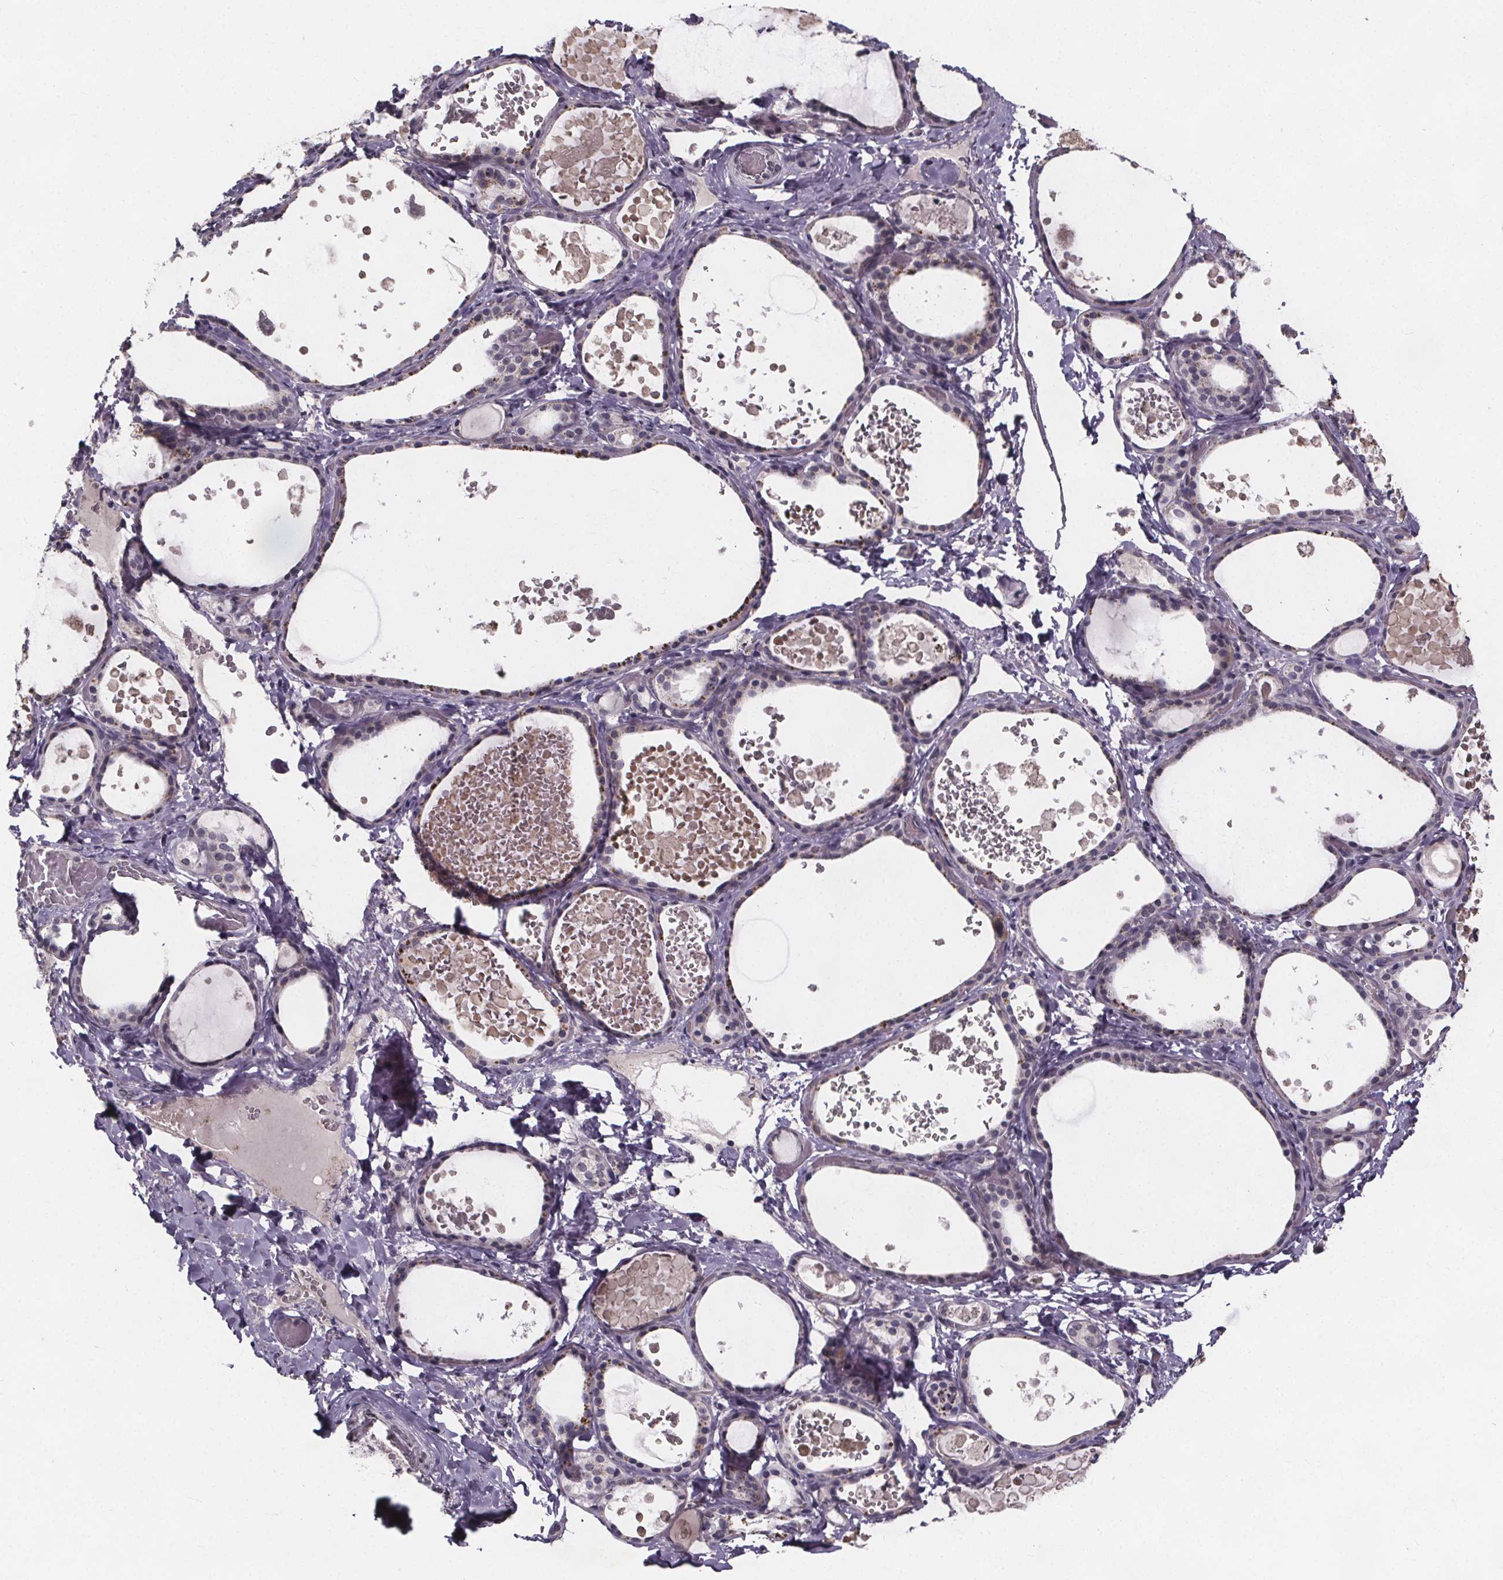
{"staining": {"intensity": "negative", "quantity": "none", "location": "none"}, "tissue": "thyroid gland", "cell_type": "Glandular cells", "image_type": "normal", "snomed": [{"axis": "morphology", "description": "Normal tissue, NOS"}, {"axis": "topography", "description": "Thyroid gland"}], "caption": "This is an IHC photomicrograph of unremarkable human thyroid gland. There is no staining in glandular cells.", "gene": "FAM181B", "patient": {"sex": "female", "age": 56}}